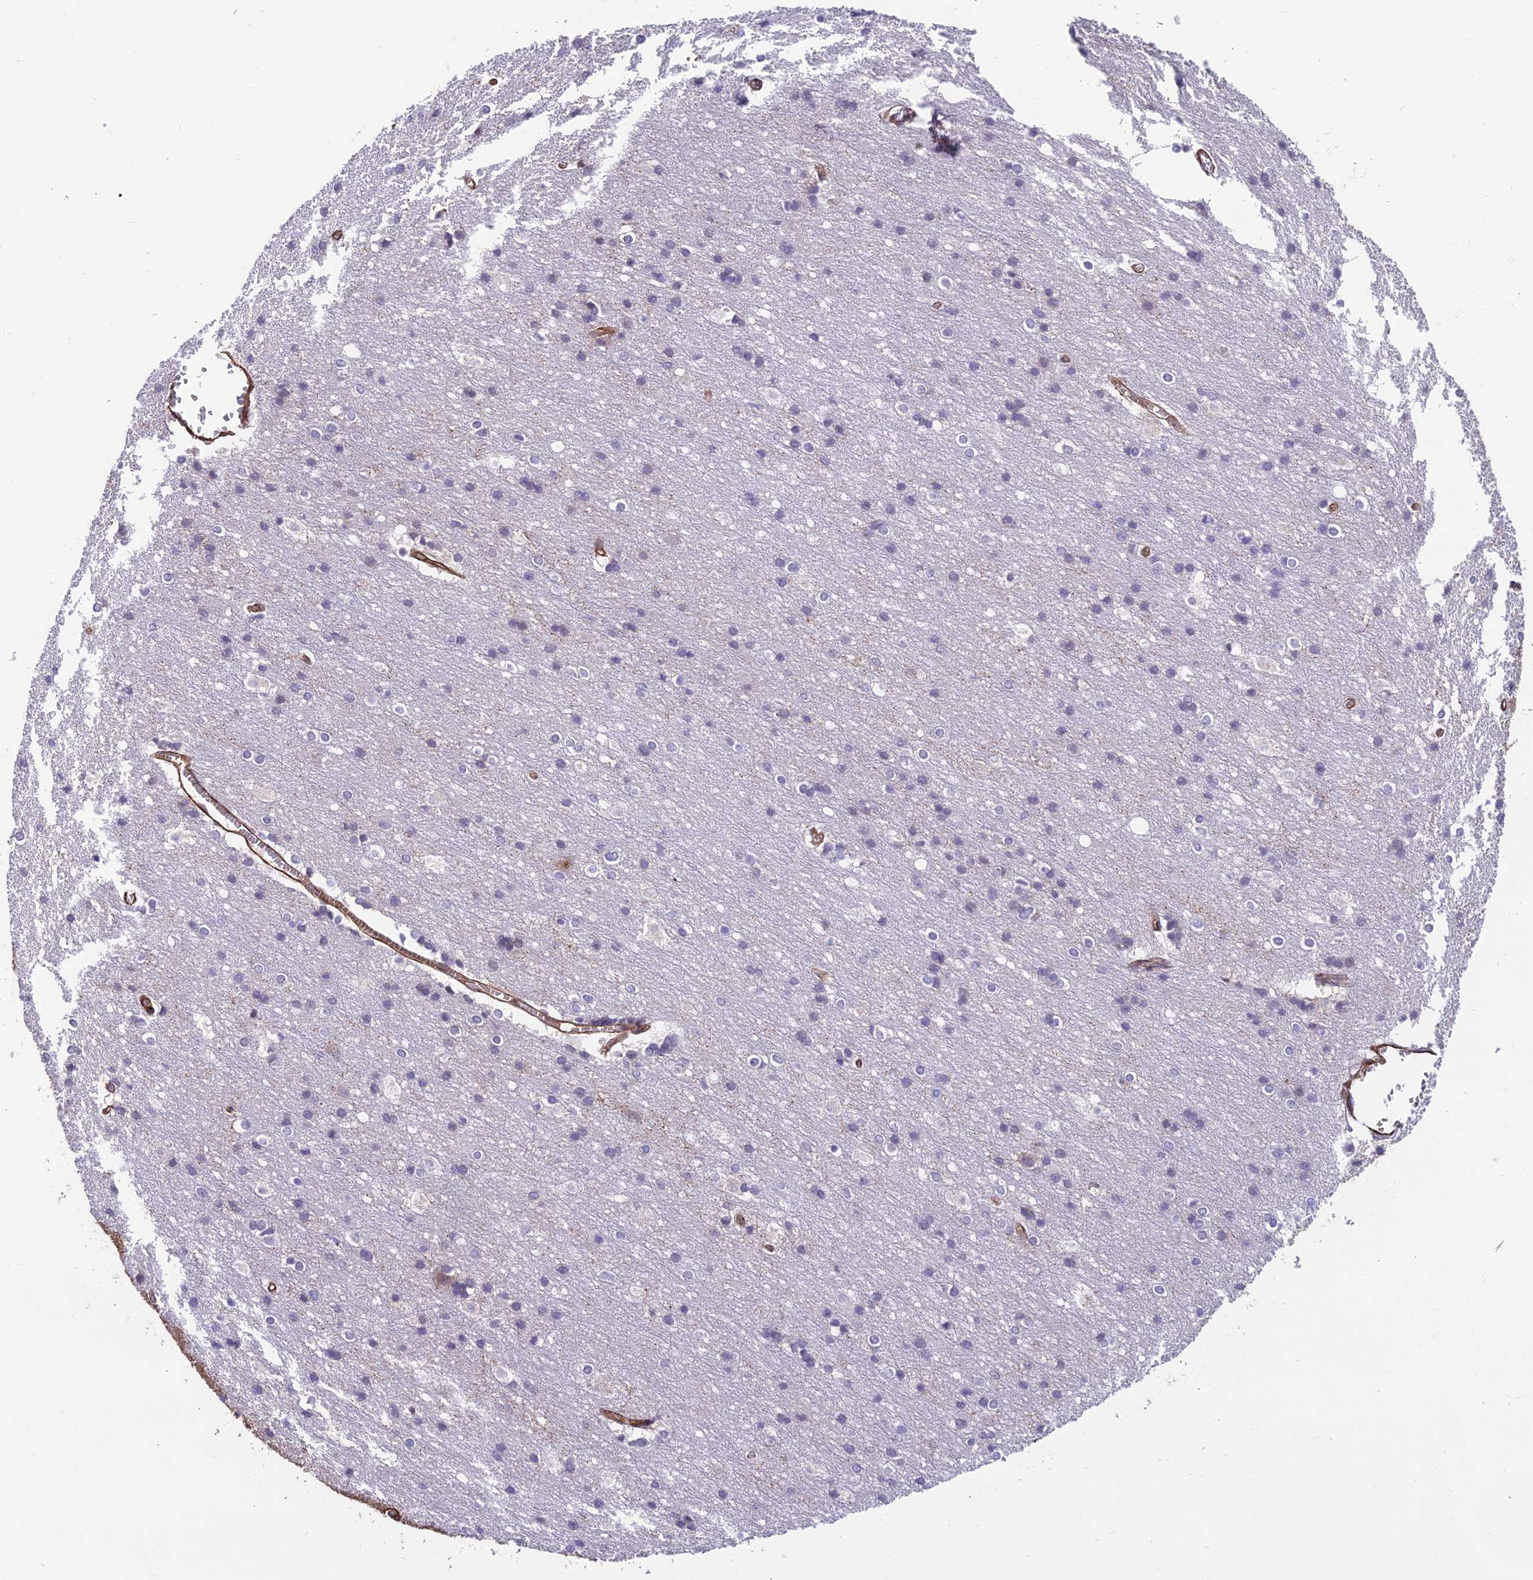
{"staining": {"intensity": "strong", "quantity": ">75%", "location": "cytoplasmic/membranous"}, "tissue": "cerebral cortex", "cell_type": "Endothelial cells", "image_type": "normal", "snomed": [{"axis": "morphology", "description": "Normal tissue, NOS"}, {"axis": "topography", "description": "Cerebral cortex"}], "caption": "Protein expression analysis of benign cerebral cortex reveals strong cytoplasmic/membranous expression in approximately >75% of endothelial cells. (Brightfield microscopy of DAB IHC at high magnification).", "gene": "RTN4RL1", "patient": {"sex": "male", "age": 54}}